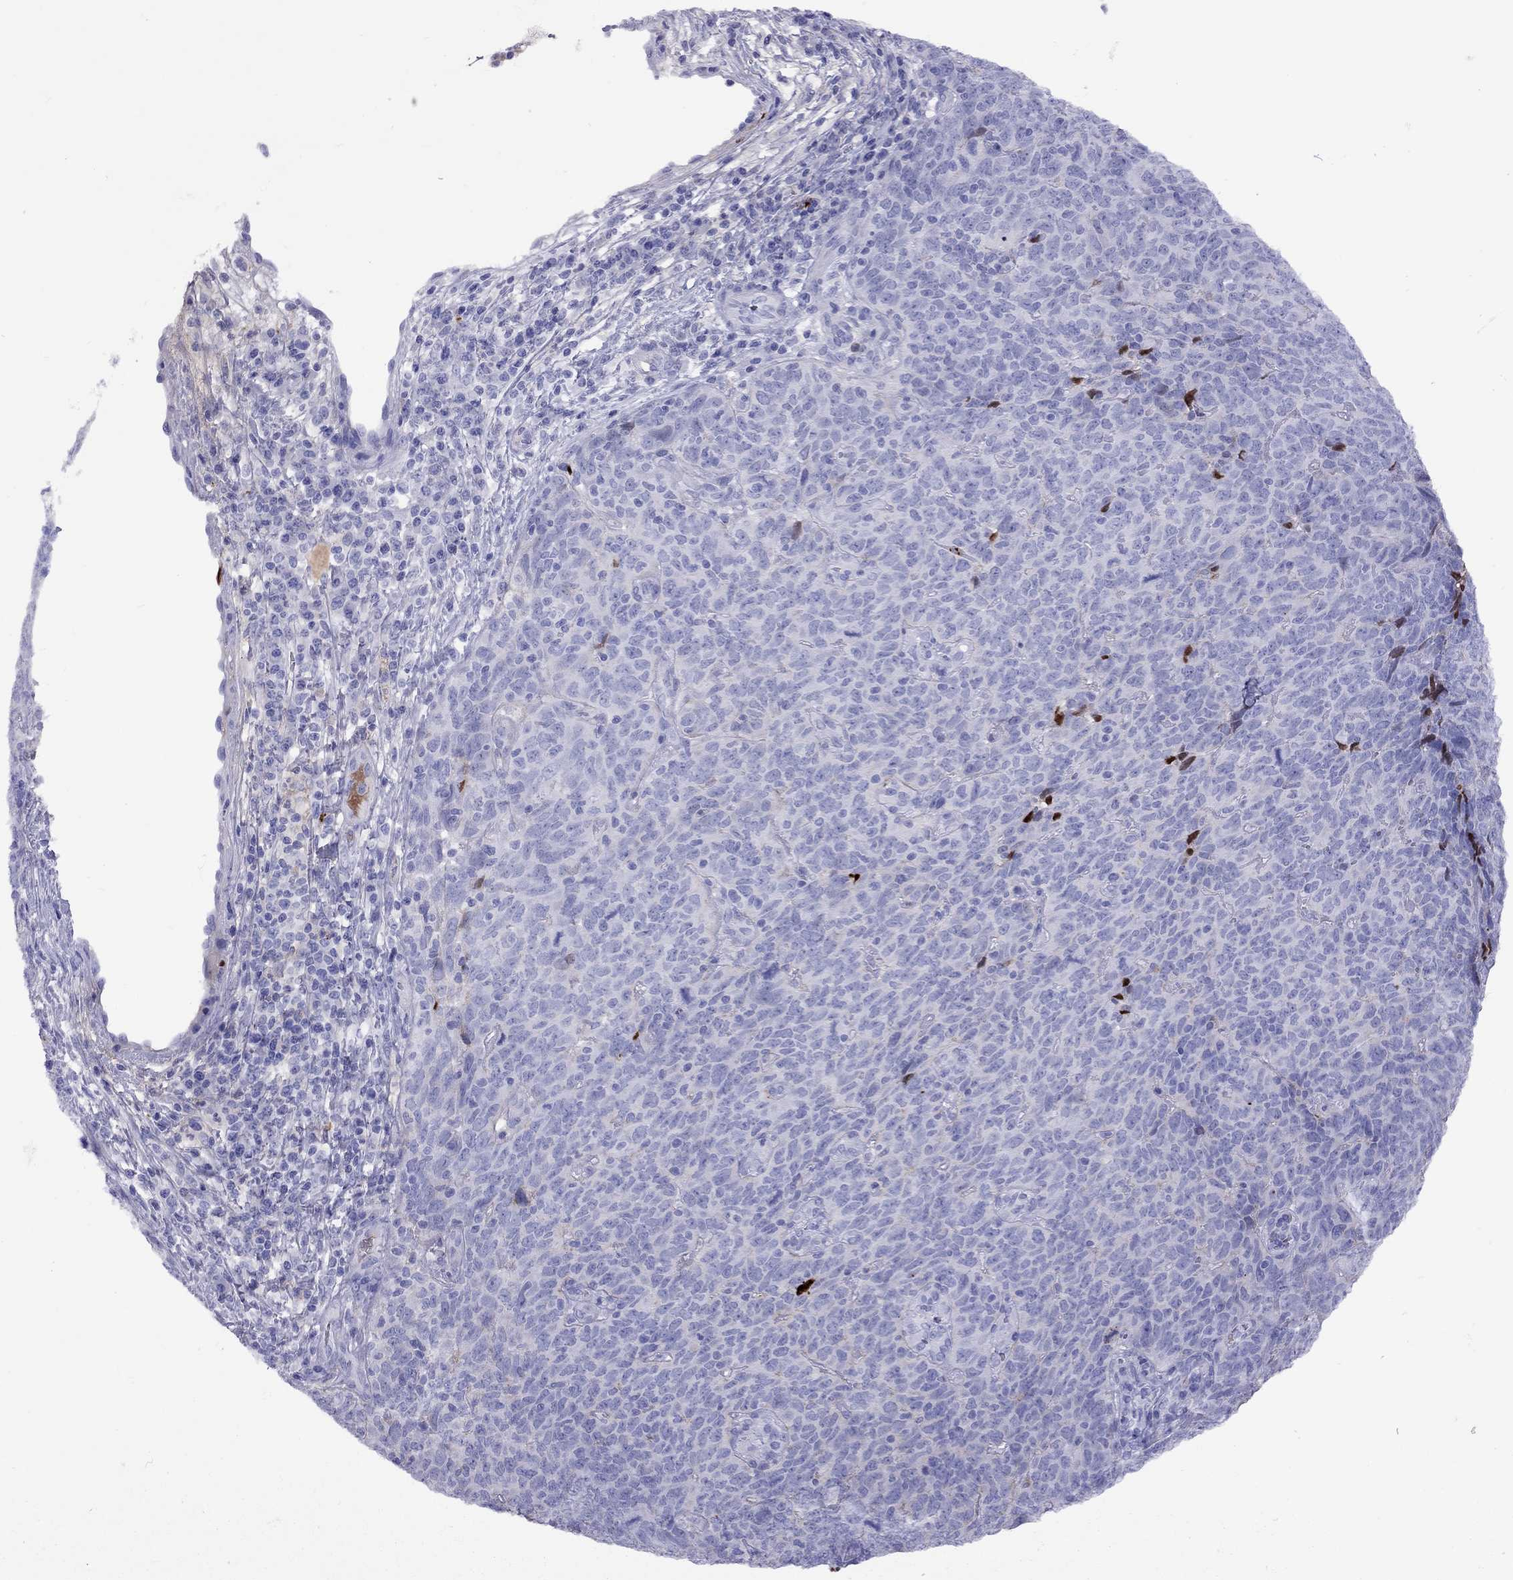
{"staining": {"intensity": "negative", "quantity": "none", "location": "none"}, "tissue": "skin cancer", "cell_type": "Tumor cells", "image_type": "cancer", "snomed": [{"axis": "morphology", "description": "Squamous cell carcinoma, NOS"}, {"axis": "topography", "description": "Skin"}, {"axis": "topography", "description": "Anal"}], "caption": "The histopathology image demonstrates no staining of tumor cells in skin squamous cell carcinoma.", "gene": "SERPINA3", "patient": {"sex": "female", "age": 51}}